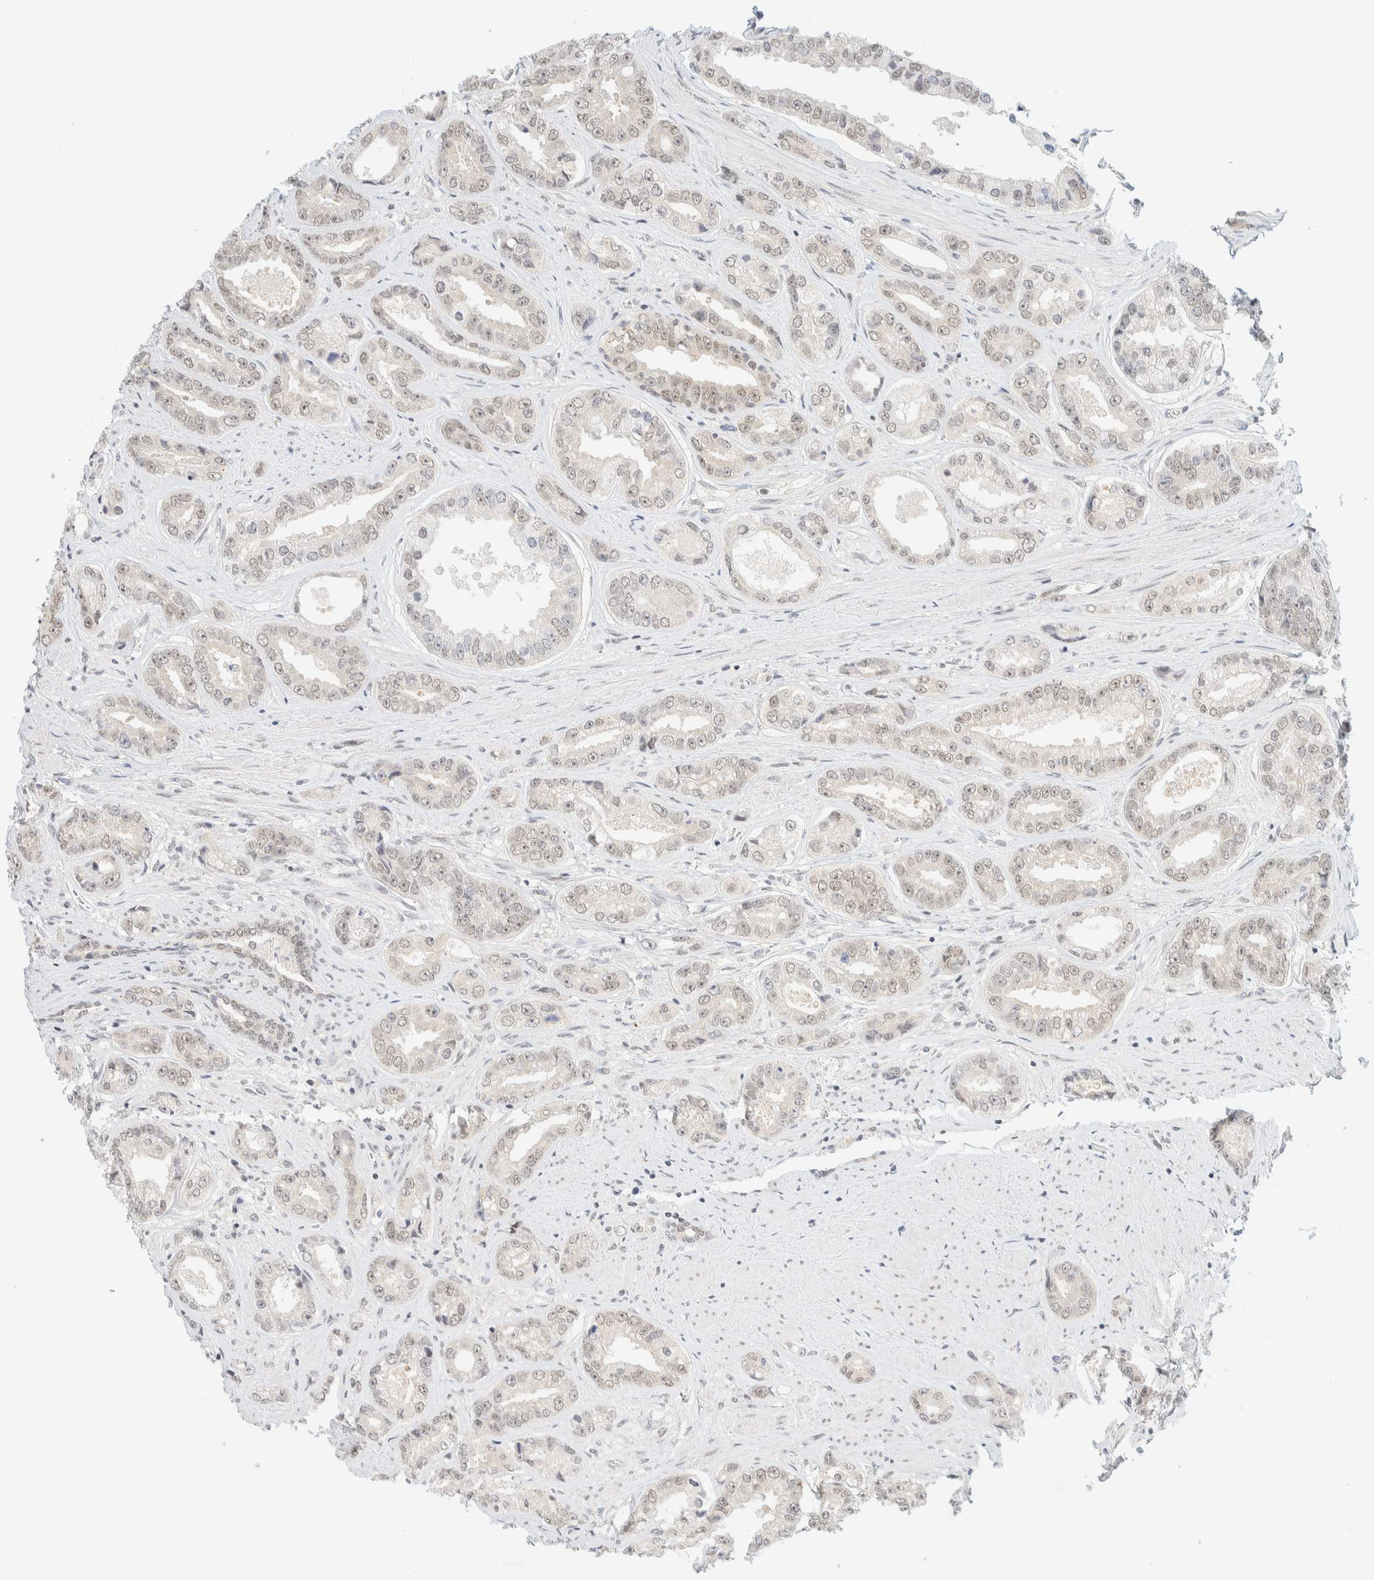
{"staining": {"intensity": "weak", "quantity": "25%-75%", "location": "nuclear"}, "tissue": "prostate cancer", "cell_type": "Tumor cells", "image_type": "cancer", "snomed": [{"axis": "morphology", "description": "Adenocarcinoma, High grade"}, {"axis": "topography", "description": "Prostate"}], "caption": "The immunohistochemical stain labels weak nuclear expression in tumor cells of adenocarcinoma (high-grade) (prostate) tissue.", "gene": "PYGO2", "patient": {"sex": "male", "age": 61}}